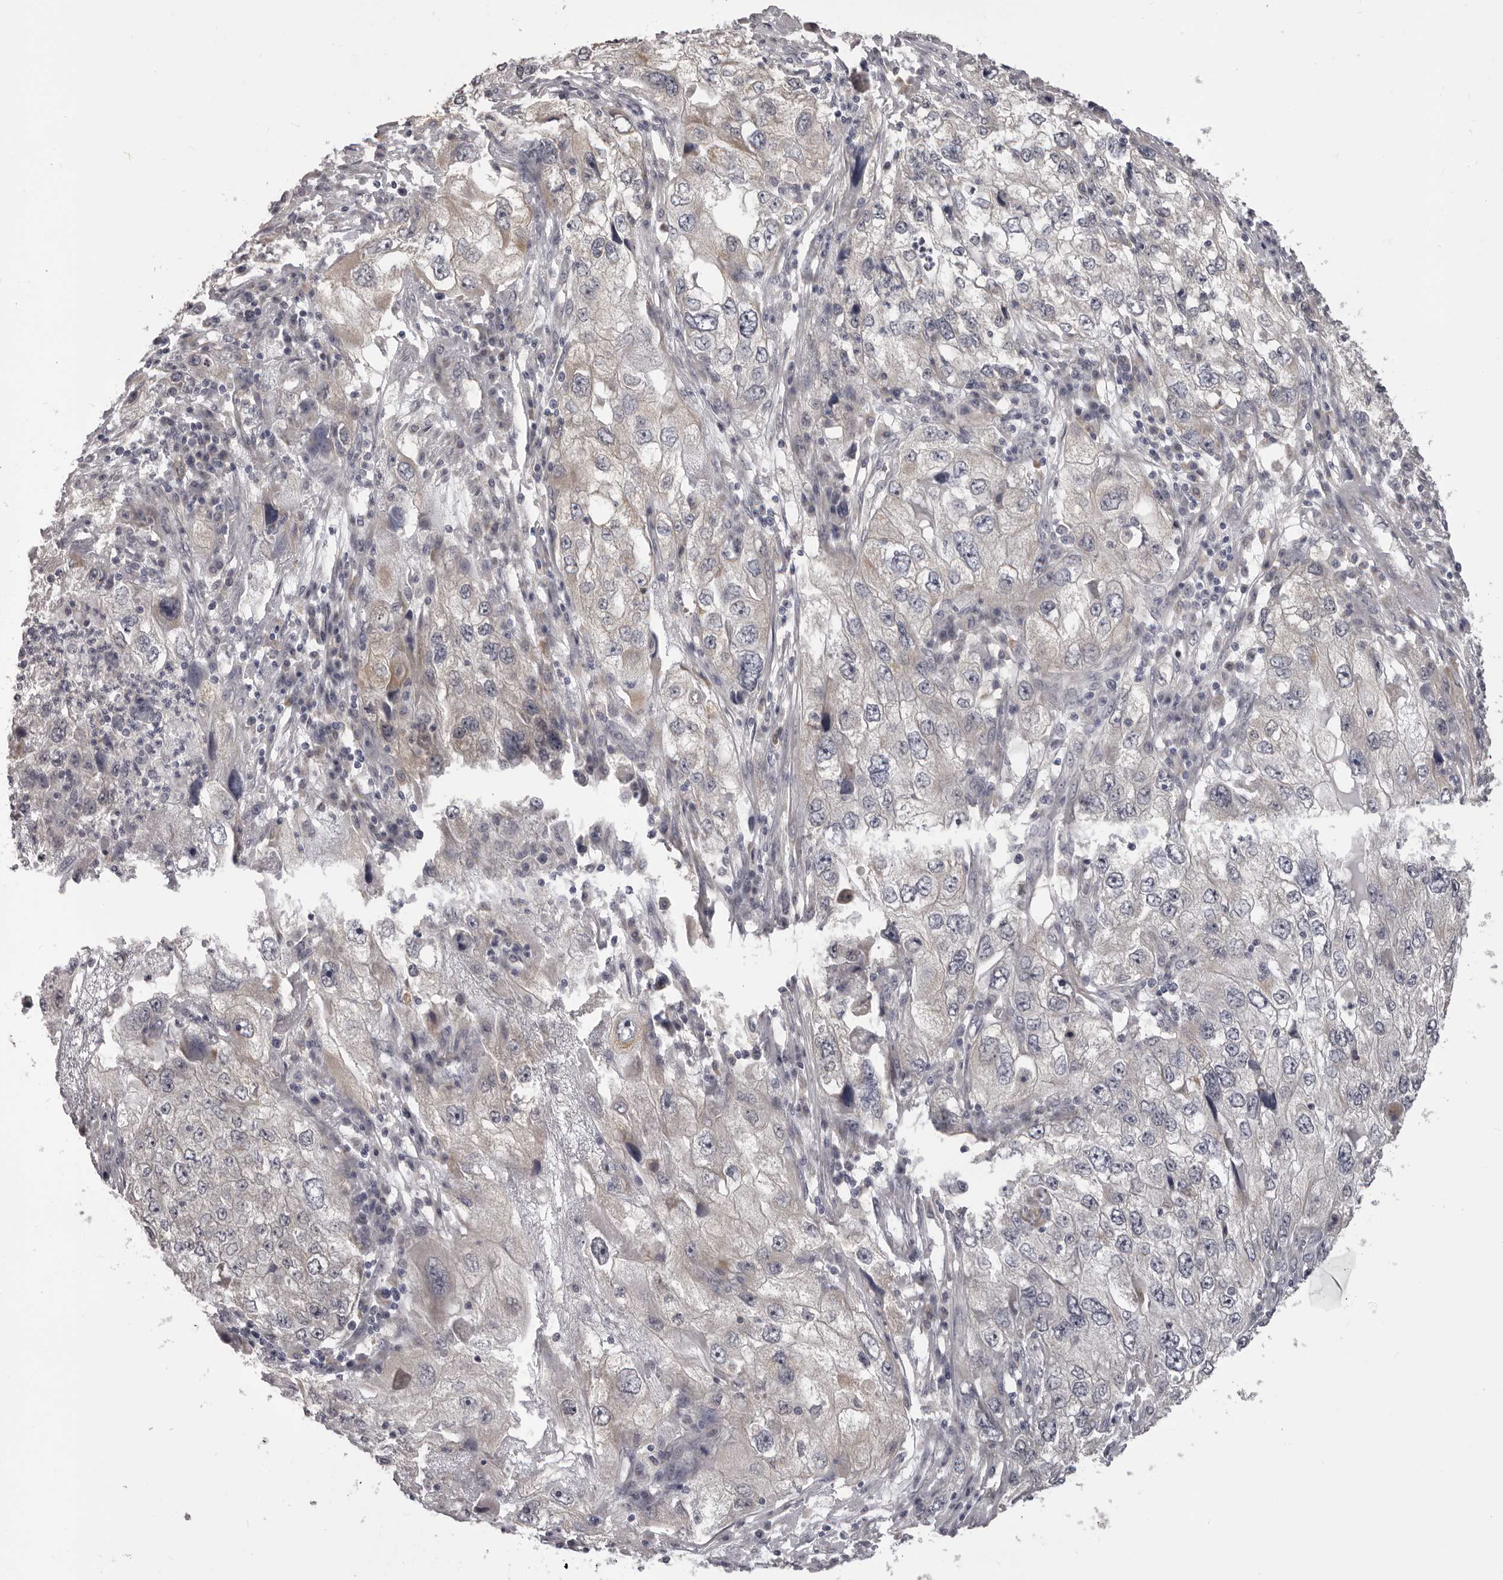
{"staining": {"intensity": "negative", "quantity": "none", "location": "none"}, "tissue": "endometrial cancer", "cell_type": "Tumor cells", "image_type": "cancer", "snomed": [{"axis": "morphology", "description": "Adenocarcinoma, NOS"}, {"axis": "topography", "description": "Endometrium"}], "caption": "This is an immunohistochemistry image of adenocarcinoma (endometrial). There is no expression in tumor cells.", "gene": "OTUD3", "patient": {"sex": "female", "age": 49}}